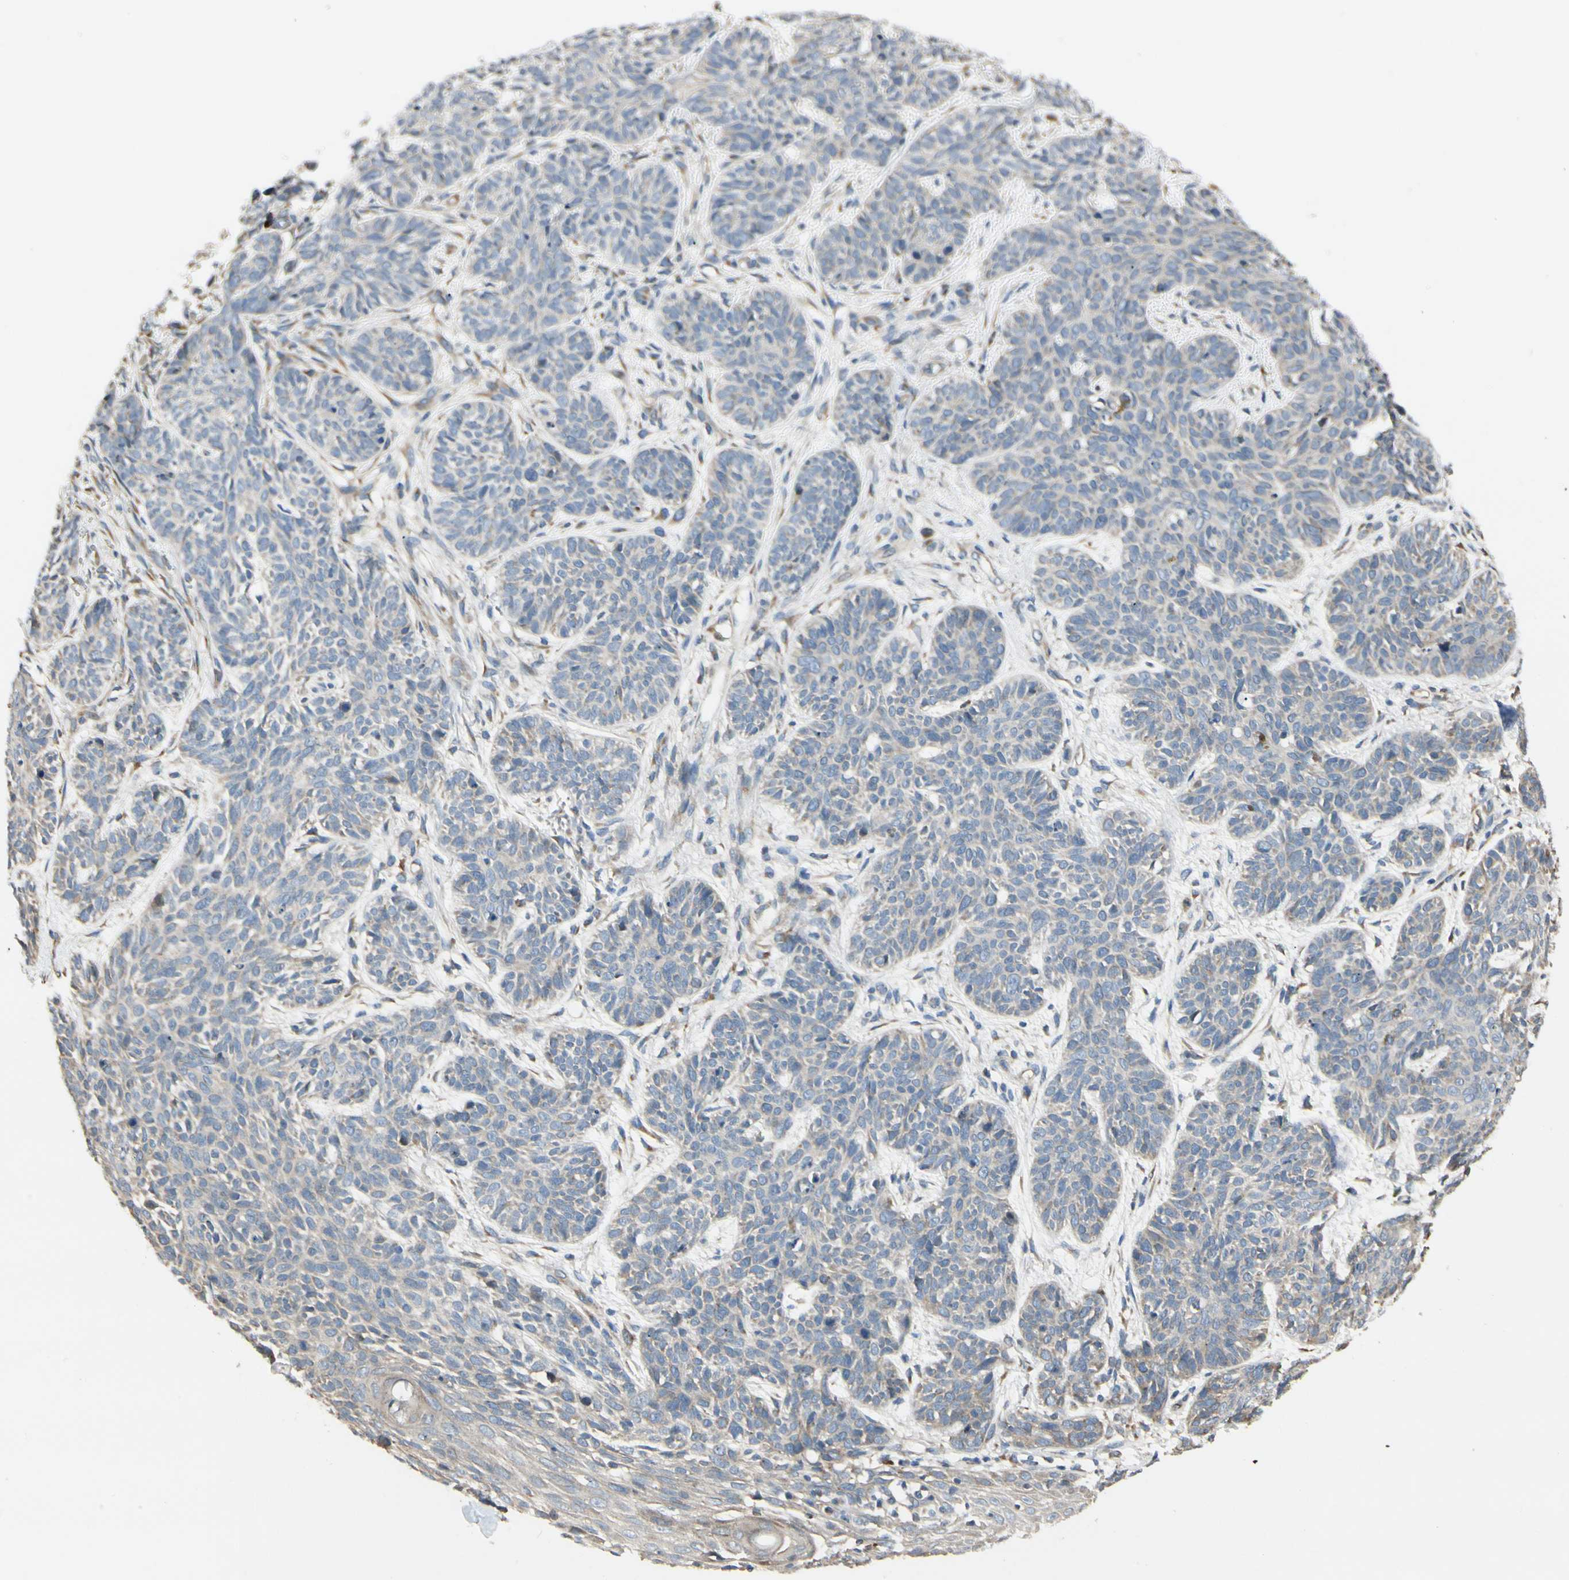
{"staining": {"intensity": "weak", "quantity": "<25%", "location": "cytoplasmic/membranous"}, "tissue": "skin cancer", "cell_type": "Tumor cells", "image_type": "cancer", "snomed": [{"axis": "morphology", "description": "Normal tissue, NOS"}, {"axis": "morphology", "description": "Basal cell carcinoma"}, {"axis": "topography", "description": "Skin"}], "caption": "There is no significant staining in tumor cells of skin basal cell carcinoma.", "gene": "NUCB2", "patient": {"sex": "male", "age": 52}}